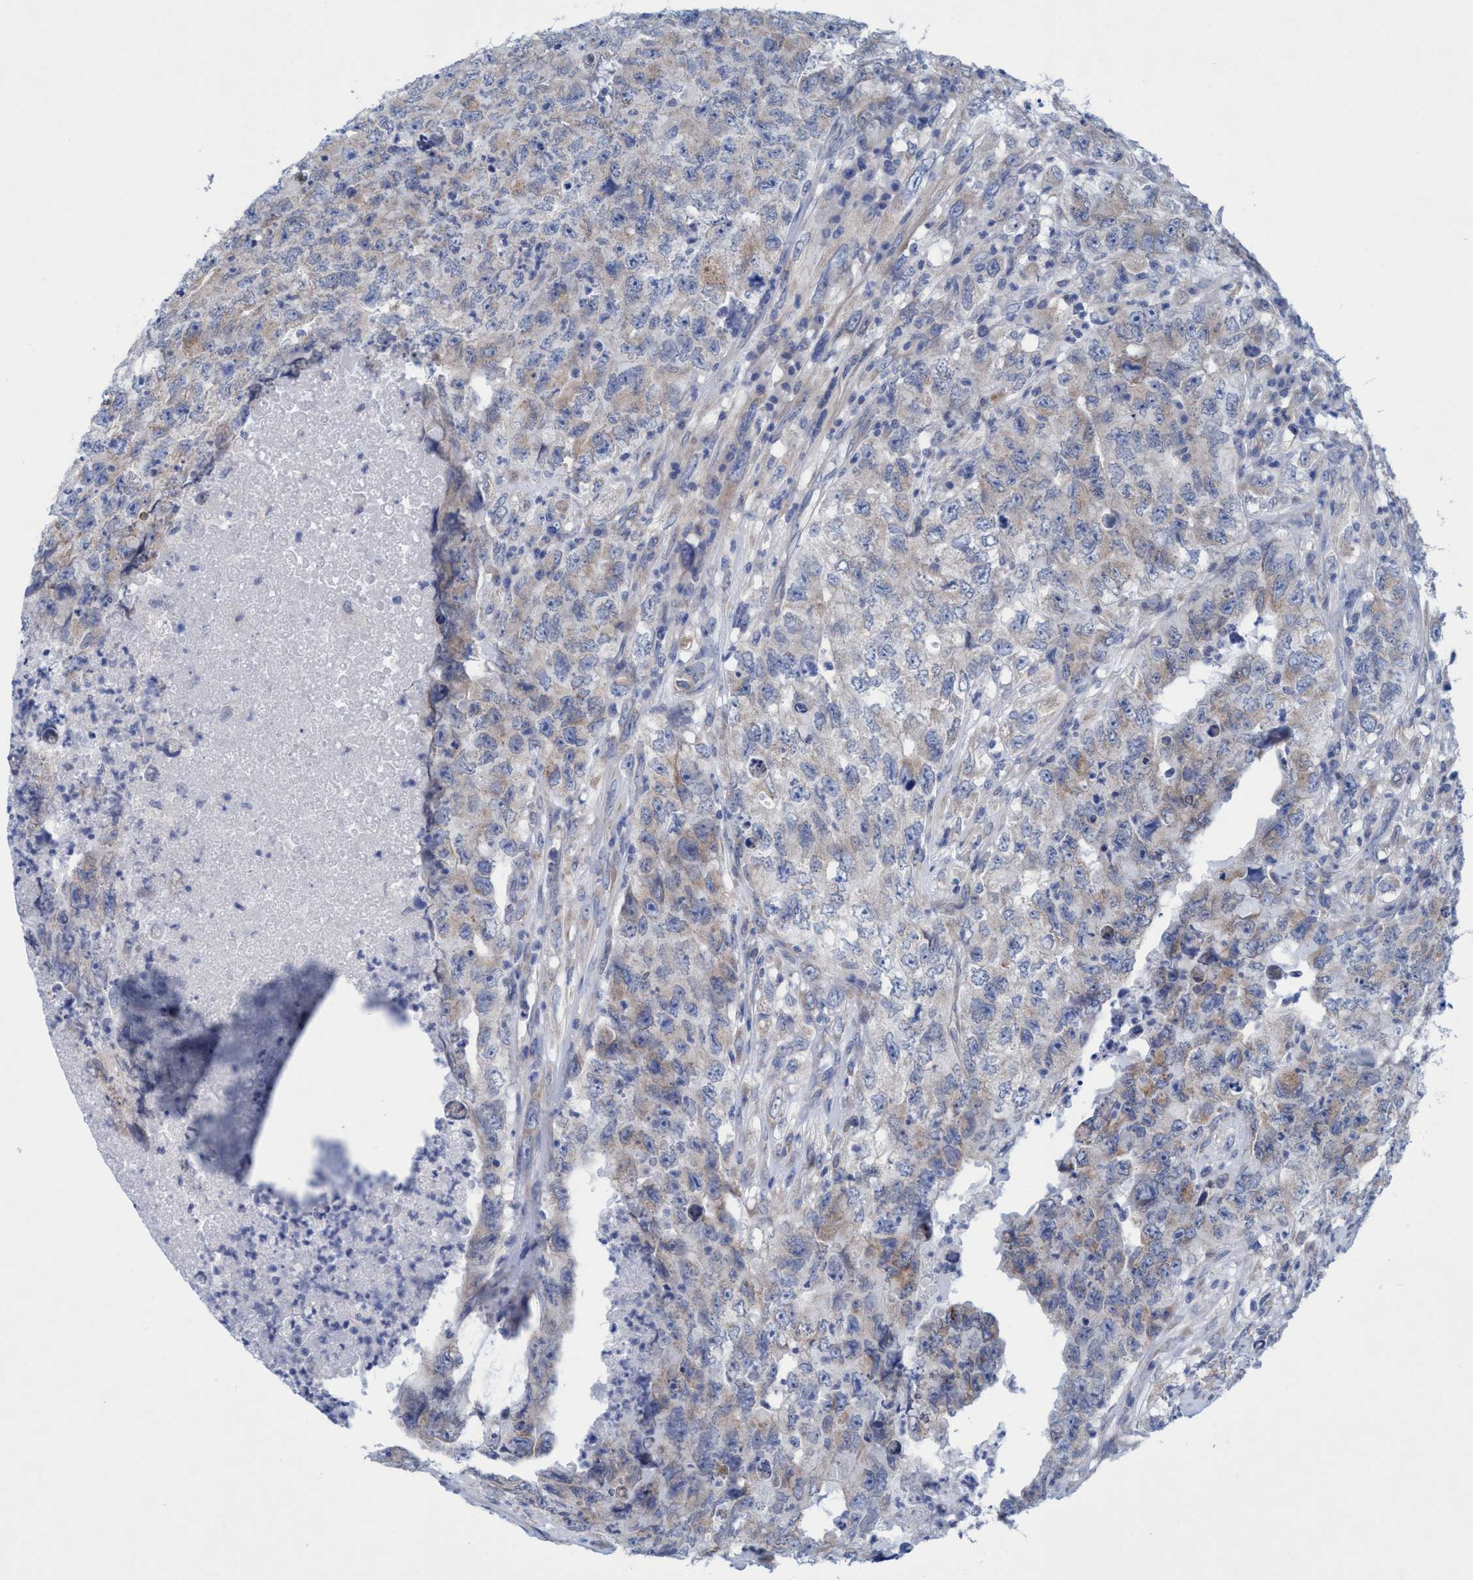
{"staining": {"intensity": "weak", "quantity": "25%-75%", "location": "cytoplasmic/membranous"}, "tissue": "testis cancer", "cell_type": "Tumor cells", "image_type": "cancer", "snomed": [{"axis": "morphology", "description": "Carcinoma, Embryonal, NOS"}, {"axis": "topography", "description": "Testis"}], "caption": "Immunohistochemical staining of human testis embryonal carcinoma demonstrates weak cytoplasmic/membranous protein expression in approximately 25%-75% of tumor cells.", "gene": "RSAD1", "patient": {"sex": "male", "age": 32}}